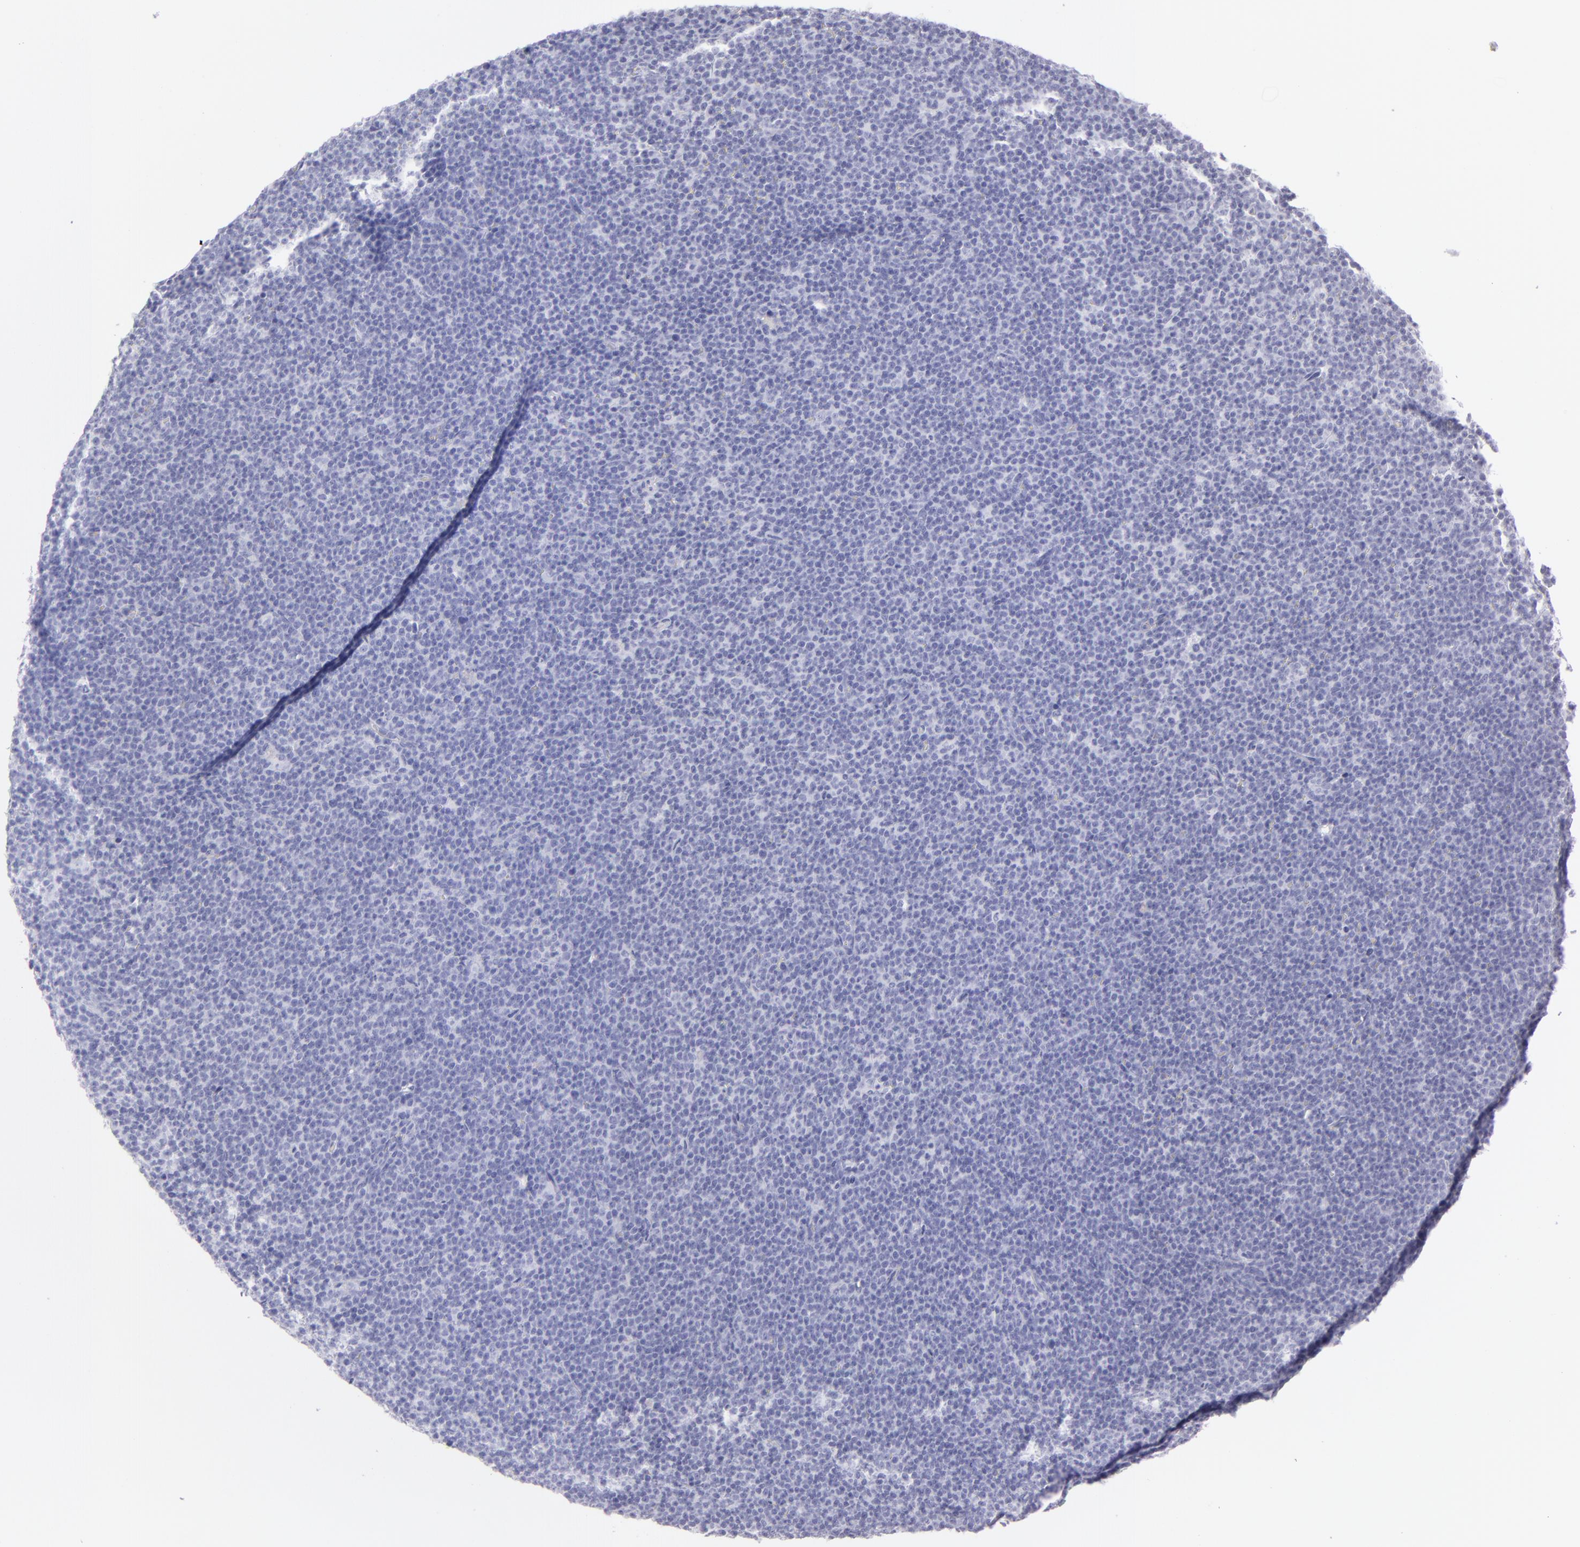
{"staining": {"intensity": "negative", "quantity": "none", "location": "none"}, "tissue": "lymphoma", "cell_type": "Tumor cells", "image_type": "cancer", "snomed": [{"axis": "morphology", "description": "Malignant lymphoma, non-Hodgkin's type, High grade"}, {"axis": "topography", "description": "Lymph node"}], "caption": "A high-resolution image shows immunohistochemistry staining of malignant lymphoma, non-Hodgkin's type (high-grade), which reveals no significant staining in tumor cells.", "gene": "FLG", "patient": {"sex": "female", "age": 58}}